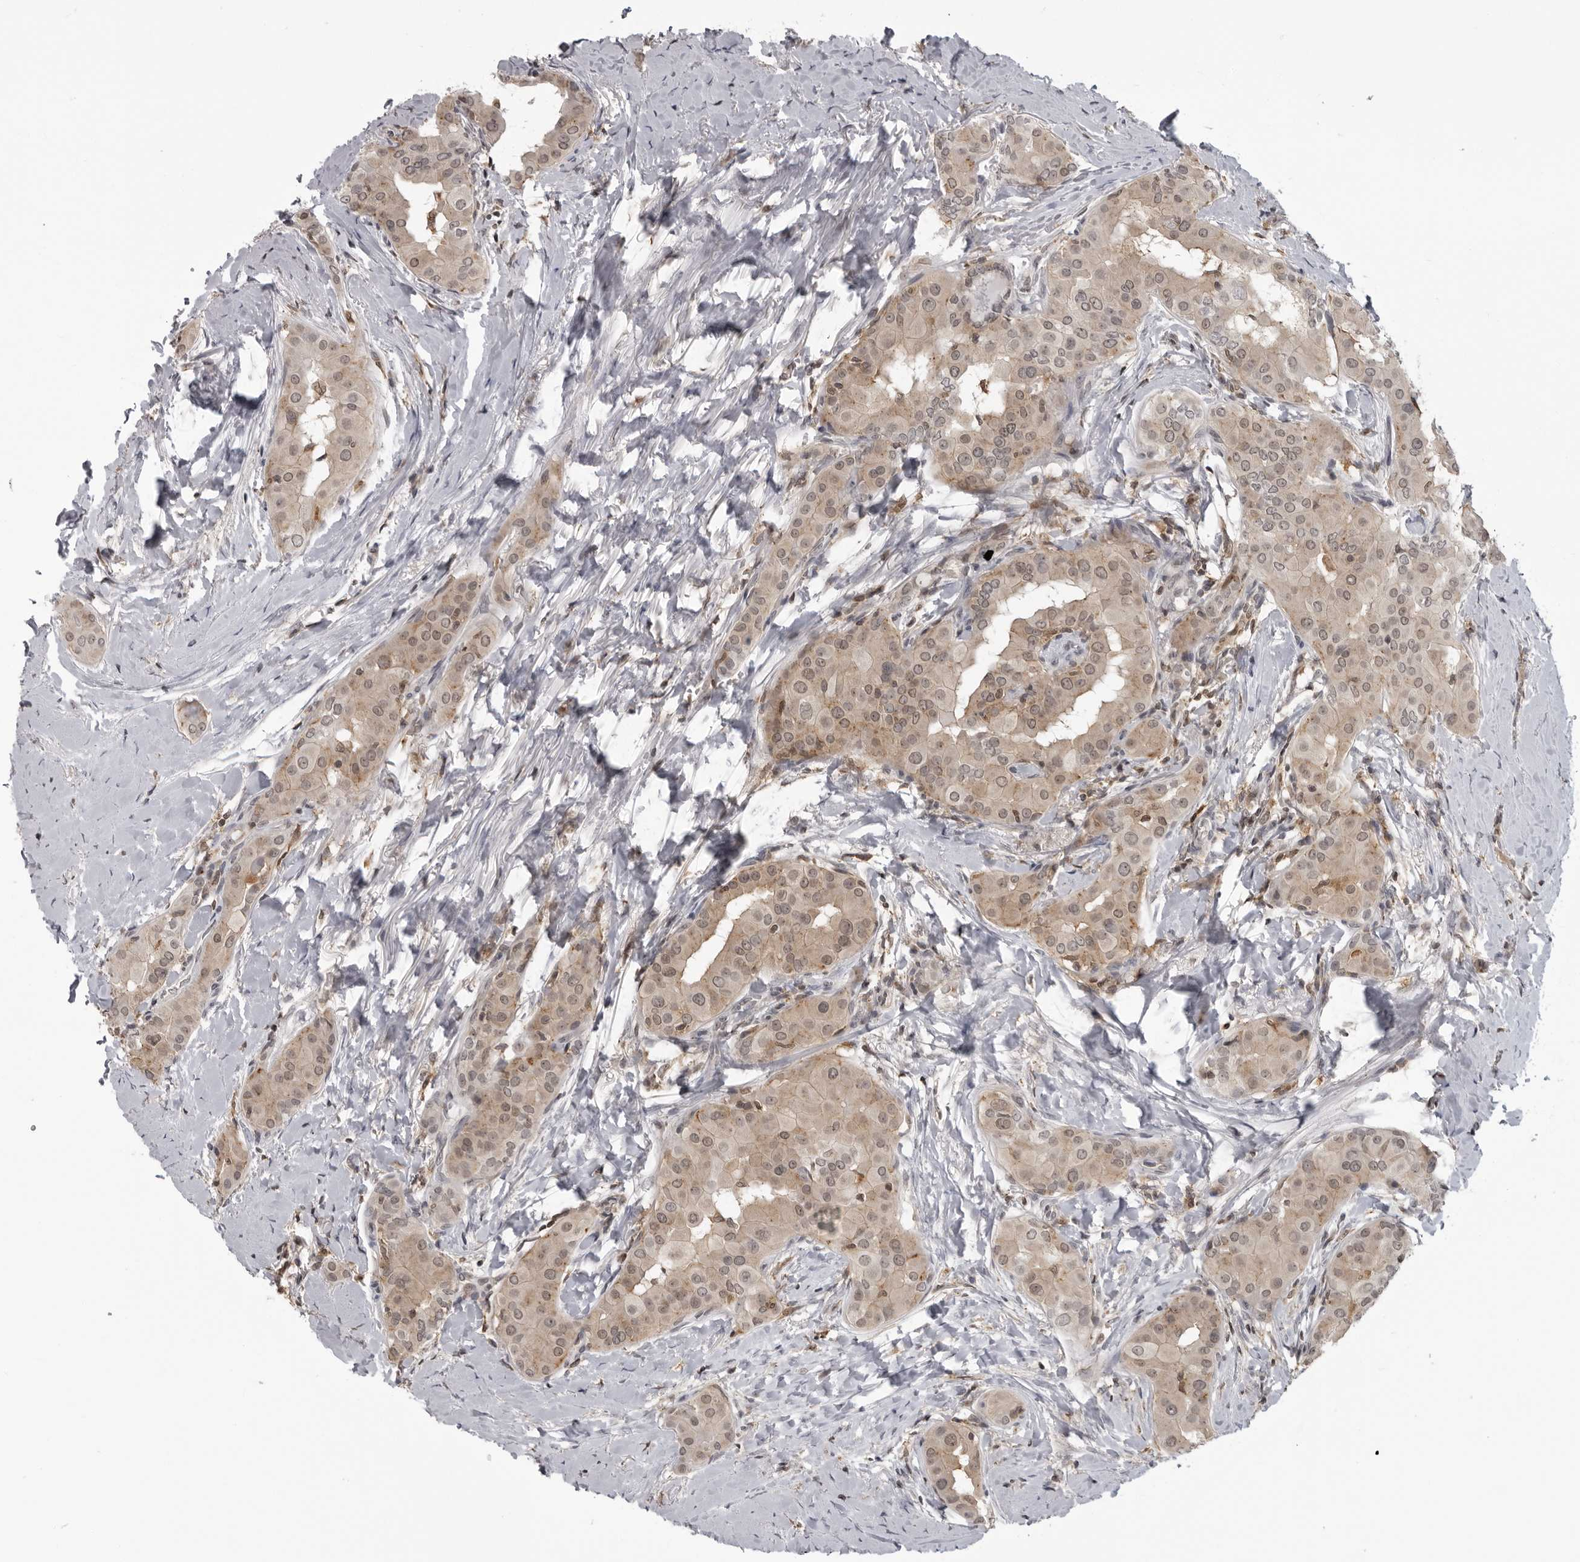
{"staining": {"intensity": "weak", "quantity": ">75%", "location": "cytoplasmic/membranous,nuclear"}, "tissue": "thyroid cancer", "cell_type": "Tumor cells", "image_type": "cancer", "snomed": [{"axis": "morphology", "description": "Papillary adenocarcinoma, NOS"}, {"axis": "topography", "description": "Thyroid gland"}], "caption": "A low amount of weak cytoplasmic/membranous and nuclear positivity is appreciated in approximately >75% of tumor cells in papillary adenocarcinoma (thyroid) tissue.", "gene": "PDCL3", "patient": {"sex": "male", "age": 33}}